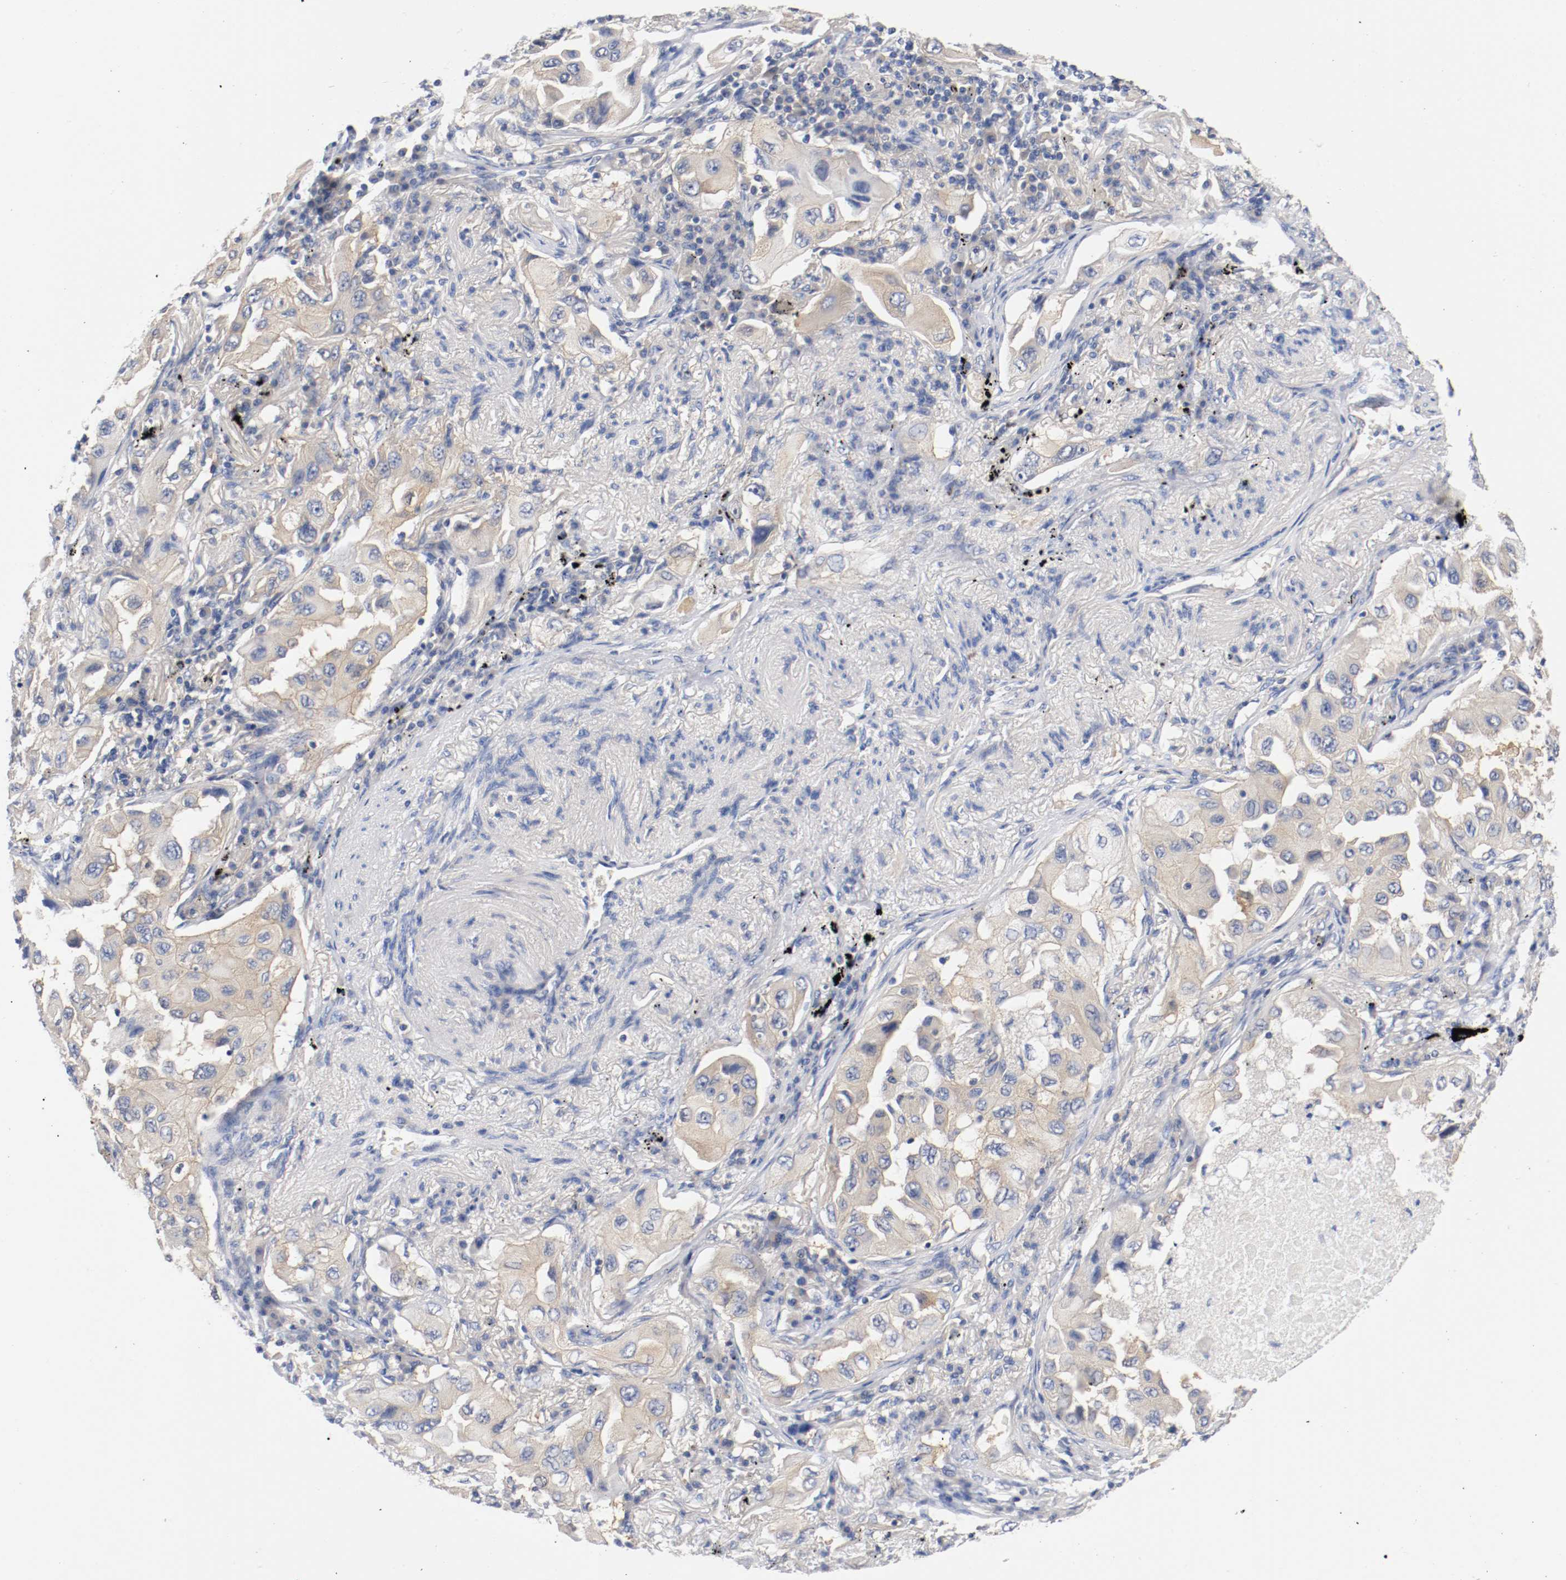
{"staining": {"intensity": "weak", "quantity": "25%-75%", "location": "cytoplasmic/membranous"}, "tissue": "lung cancer", "cell_type": "Tumor cells", "image_type": "cancer", "snomed": [{"axis": "morphology", "description": "Adenocarcinoma, NOS"}, {"axis": "topography", "description": "Lung"}], "caption": "Approximately 25%-75% of tumor cells in lung cancer (adenocarcinoma) exhibit weak cytoplasmic/membranous protein positivity as visualized by brown immunohistochemical staining.", "gene": "HGS", "patient": {"sex": "female", "age": 65}}